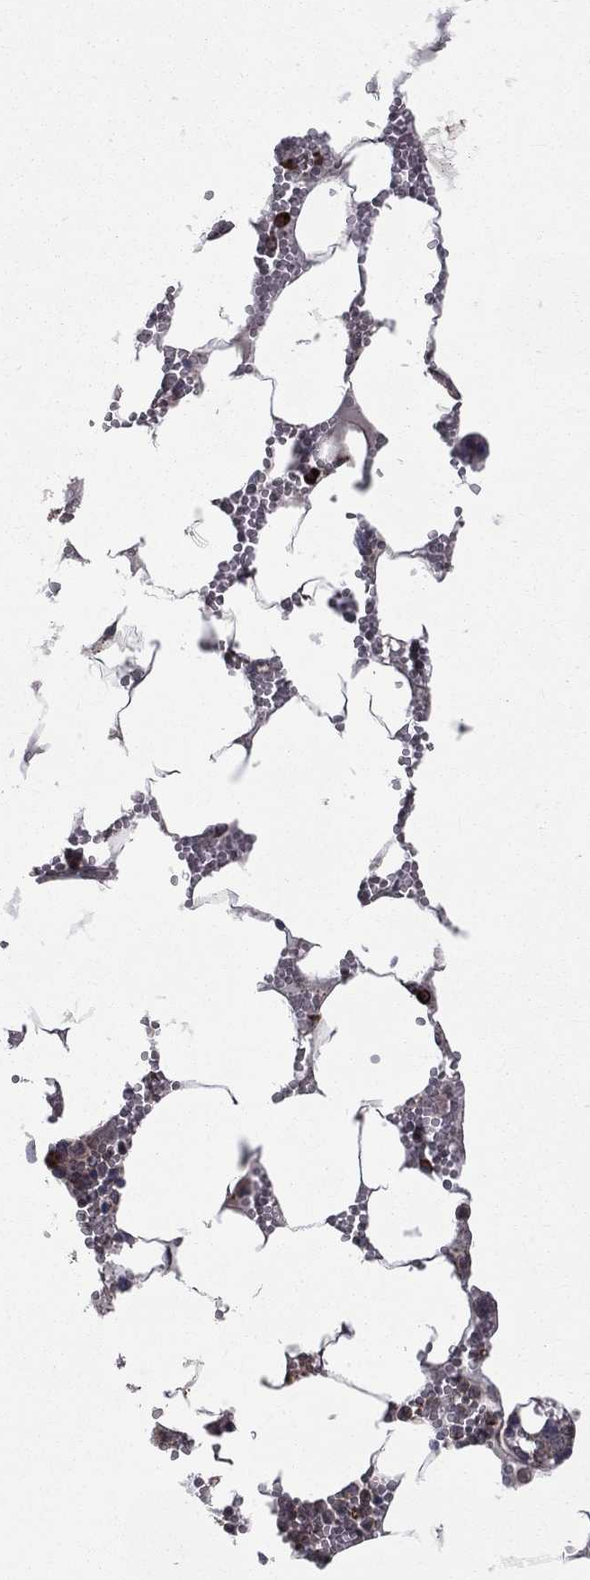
{"staining": {"intensity": "weak", "quantity": "<25%", "location": "cytoplasmic/membranous"}, "tissue": "bone marrow", "cell_type": "Hematopoietic cells", "image_type": "normal", "snomed": [{"axis": "morphology", "description": "Normal tissue, NOS"}, {"axis": "topography", "description": "Bone marrow"}], "caption": "IHC image of benign bone marrow: human bone marrow stained with DAB shows no significant protein staining in hematopoietic cells.", "gene": "OLFML1", "patient": {"sex": "female", "age": 64}}